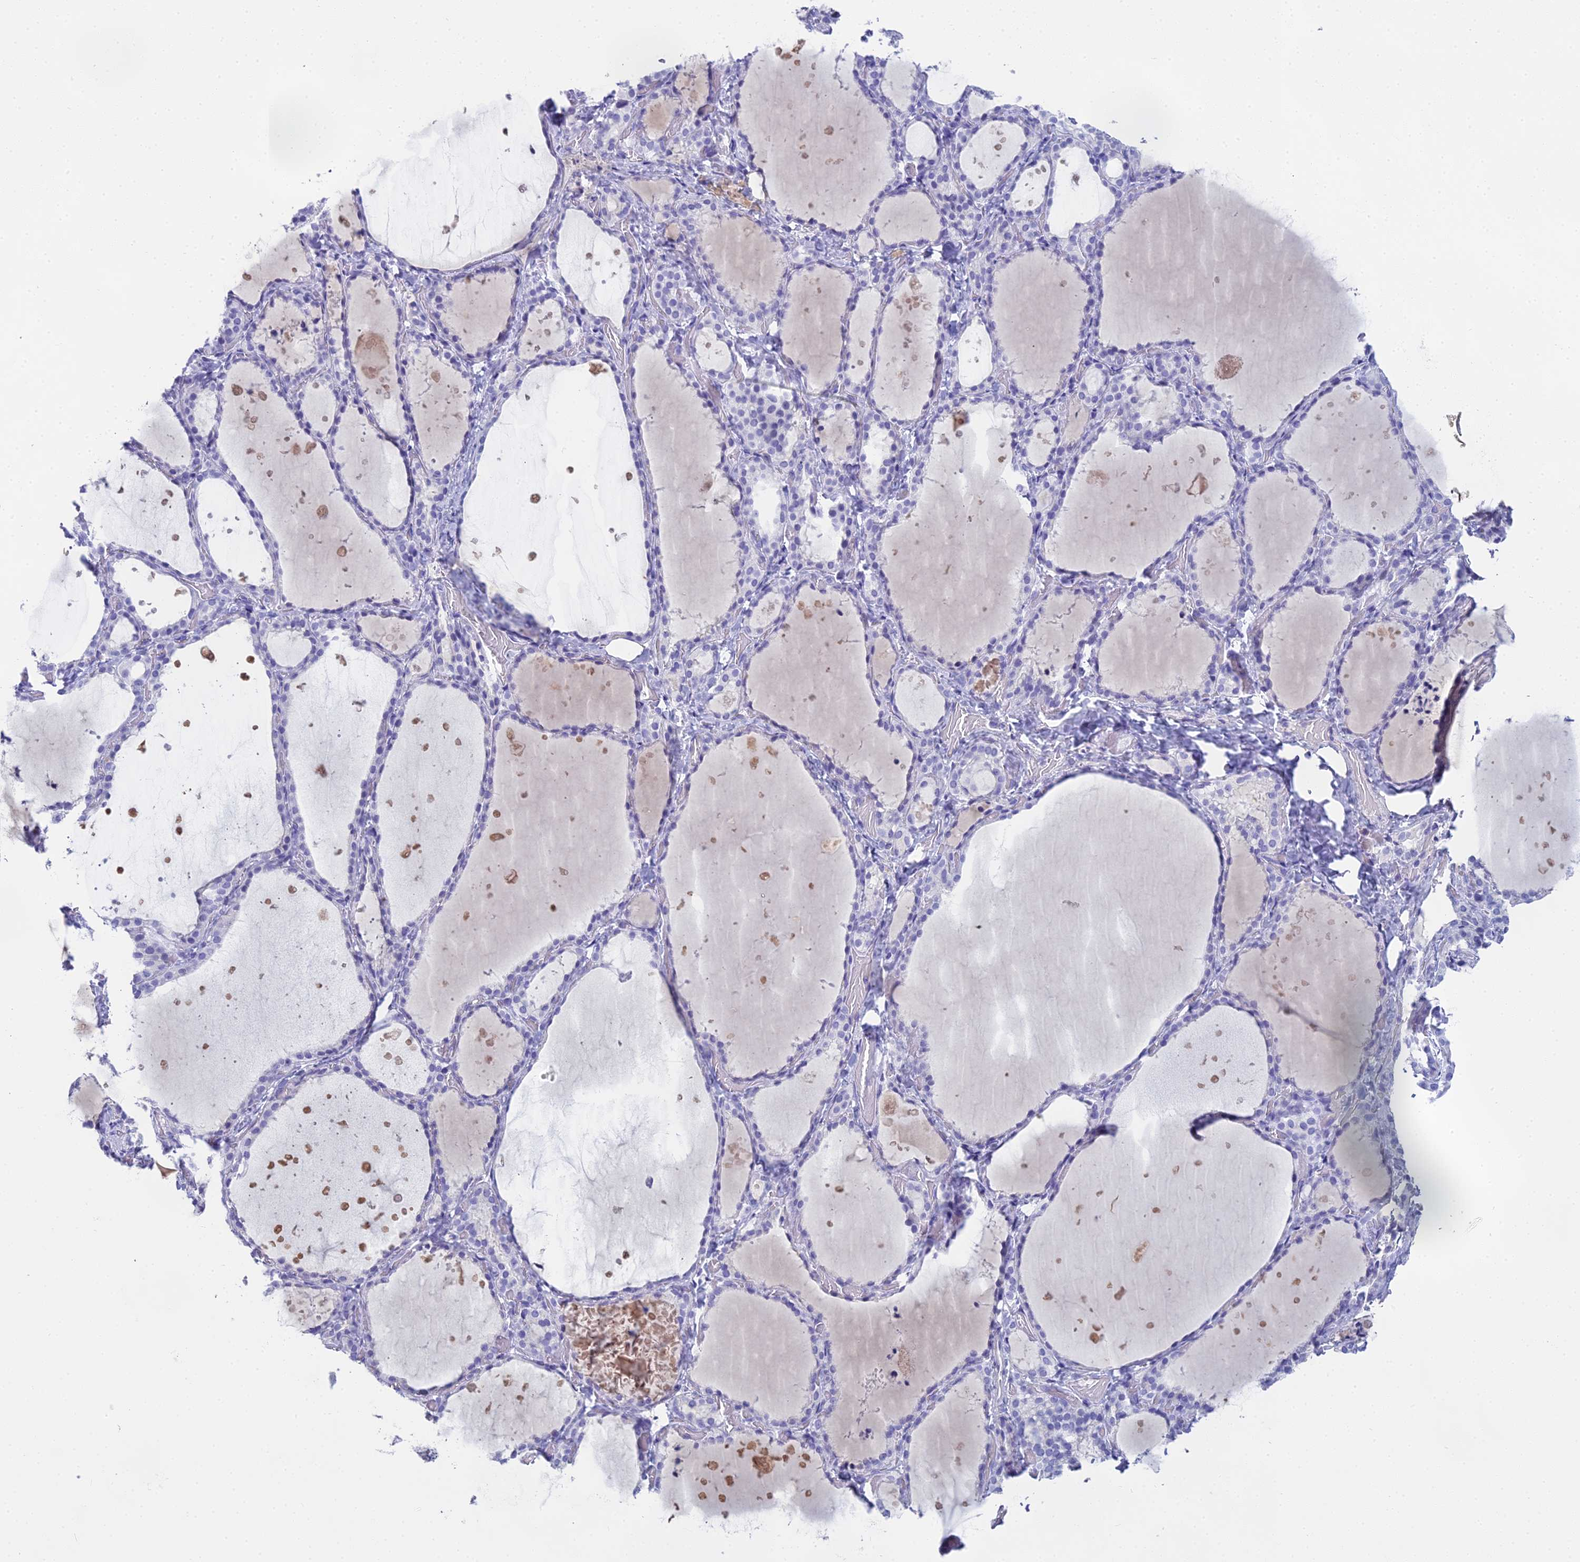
{"staining": {"intensity": "negative", "quantity": "none", "location": "none"}, "tissue": "thyroid gland", "cell_type": "Glandular cells", "image_type": "normal", "snomed": [{"axis": "morphology", "description": "Normal tissue, NOS"}, {"axis": "topography", "description": "Thyroid gland"}], "caption": "Micrograph shows no protein expression in glandular cells of normal thyroid gland.", "gene": "UNC80", "patient": {"sex": "female", "age": 44}}